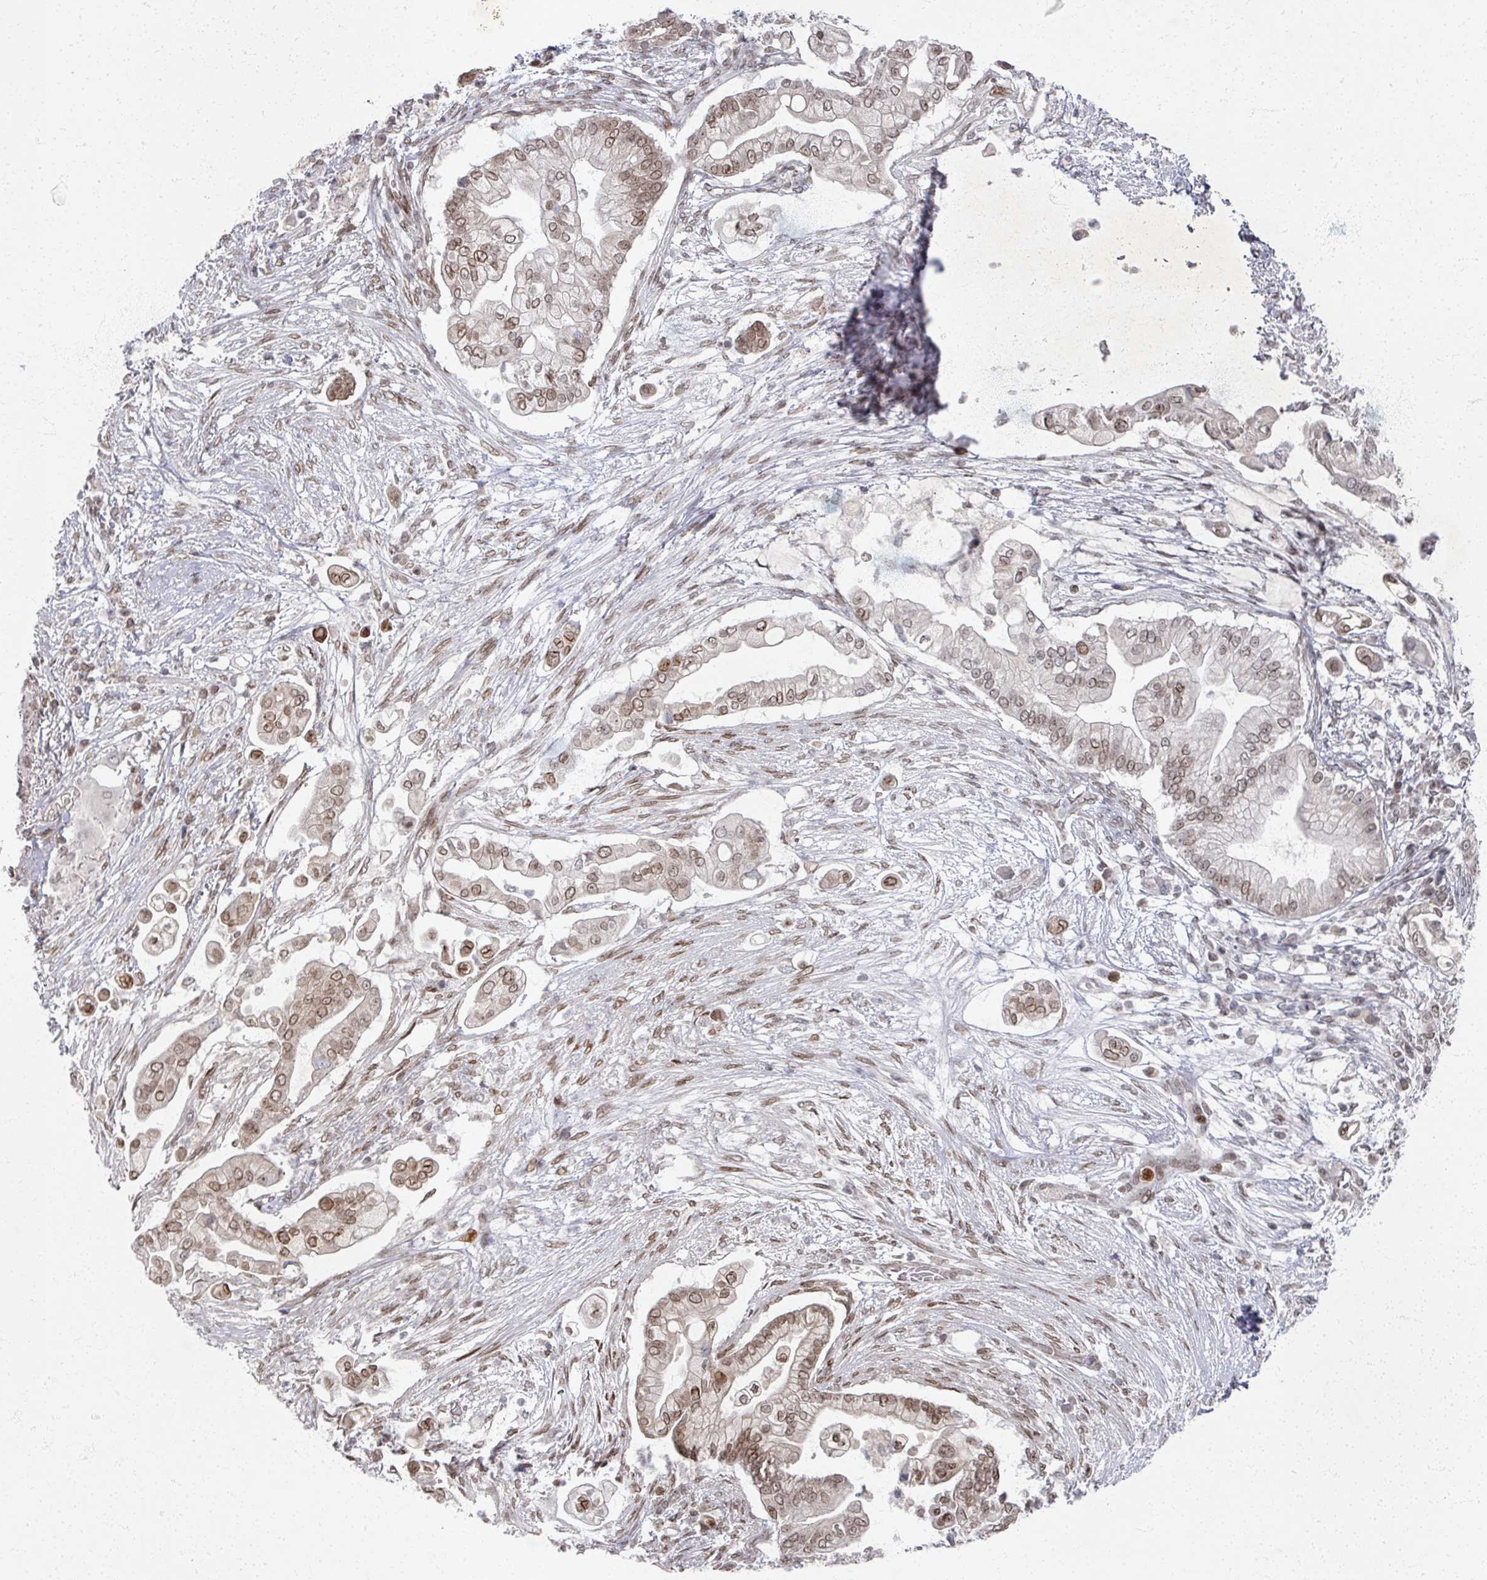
{"staining": {"intensity": "moderate", "quantity": ">75%", "location": "nuclear"}, "tissue": "pancreatic cancer", "cell_type": "Tumor cells", "image_type": "cancer", "snomed": [{"axis": "morphology", "description": "Adenocarcinoma, NOS"}, {"axis": "topography", "description": "Pancreas"}], "caption": "High-magnification brightfield microscopy of adenocarcinoma (pancreatic) stained with DAB (brown) and counterstained with hematoxylin (blue). tumor cells exhibit moderate nuclear positivity is seen in about>75% of cells. Ihc stains the protein in brown and the nuclei are stained blue.", "gene": "PSKH1", "patient": {"sex": "female", "age": 69}}